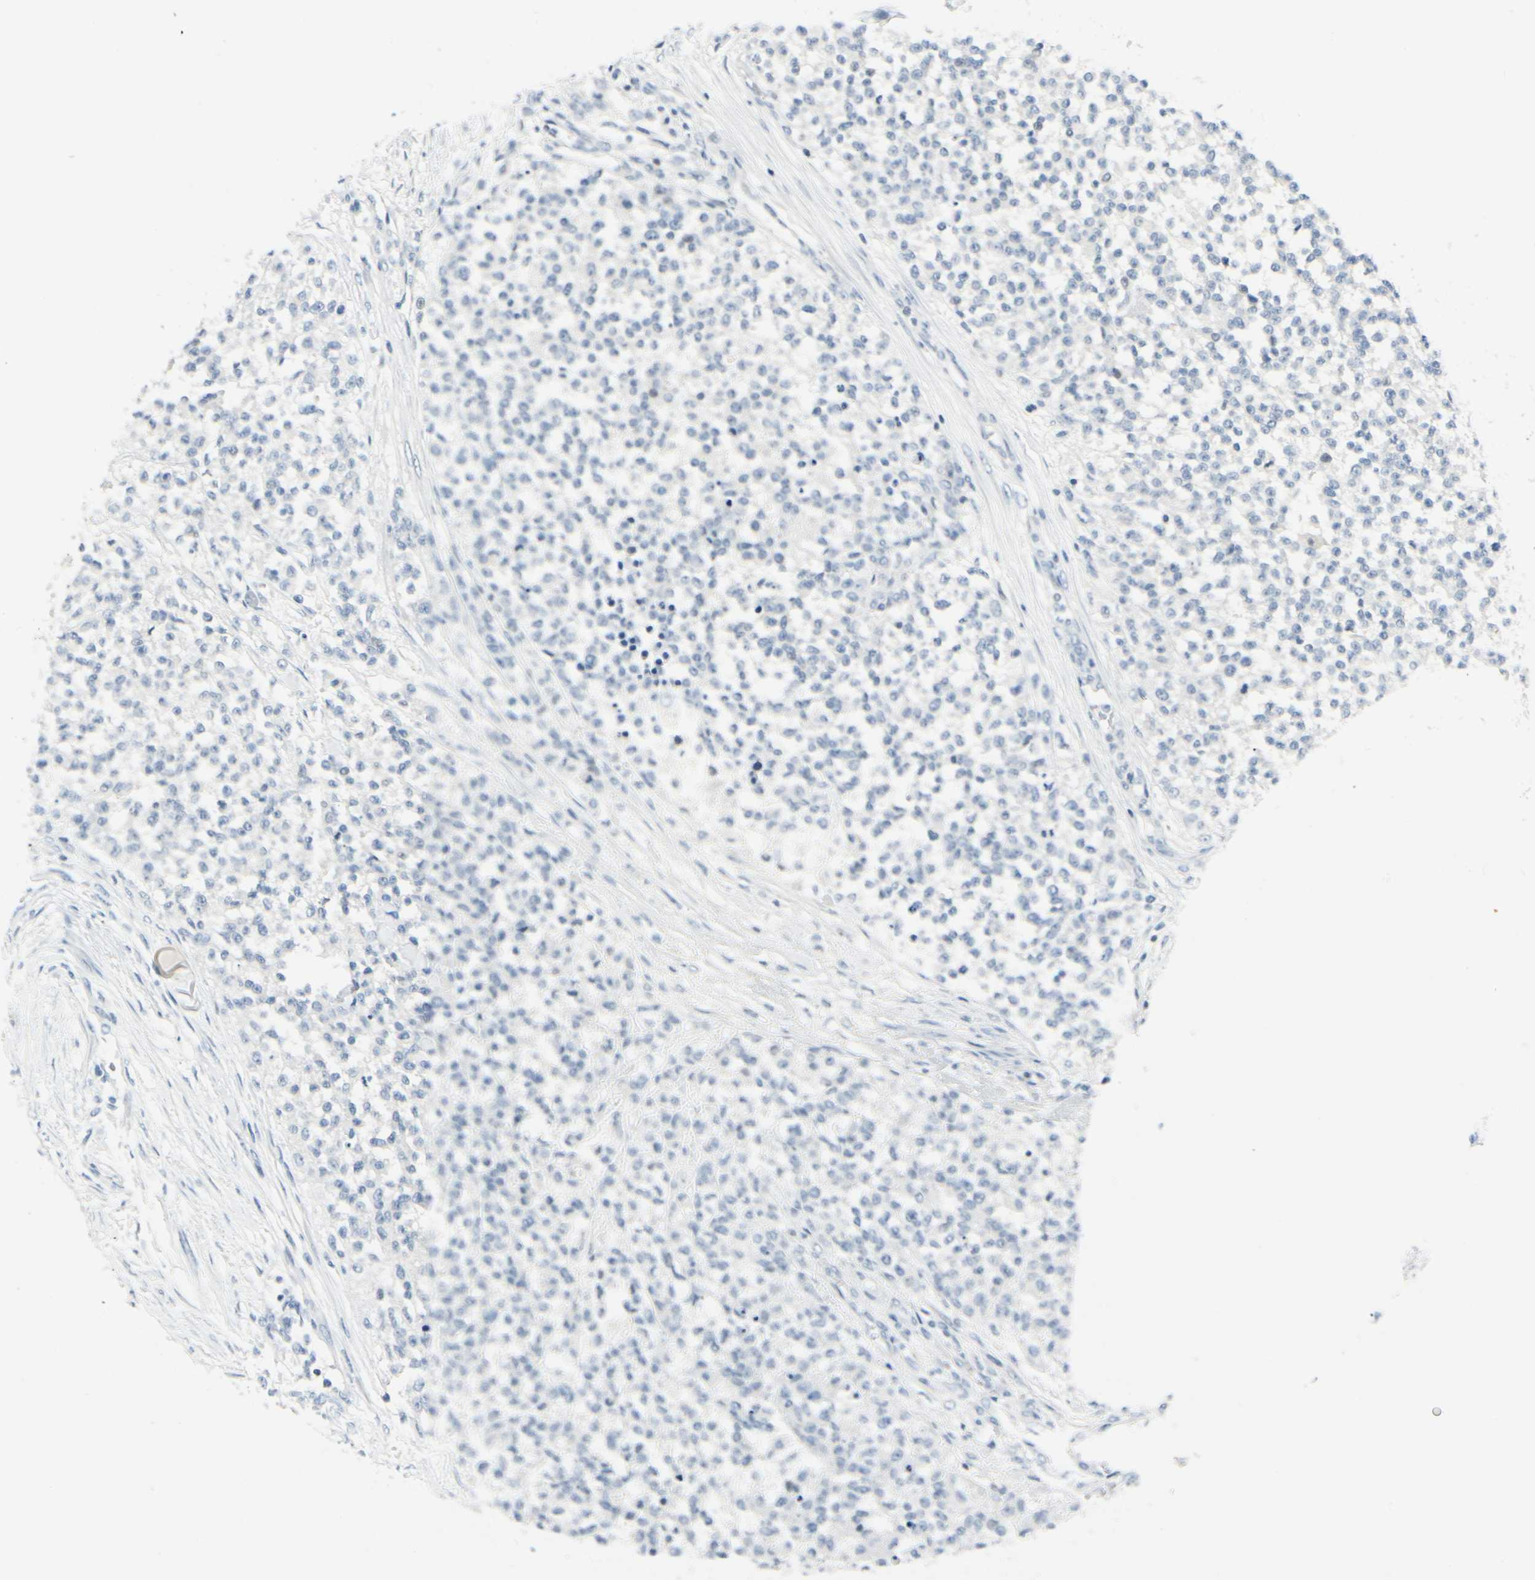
{"staining": {"intensity": "negative", "quantity": "none", "location": "none"}, "tissue": "testis cancer", "cell_type": "Tumor cells", "image_type": "cancer", "snomed": [{"axis": "morphology", "description": "Seminoma, NOS"}, {"axis": "topography", "description": "Testis"}], "caption": "There is no significant staining in tumor cells of seminoma (testis).", "gene": "ZSCAN1", "patient": {"sex": "male", "age": 59}}